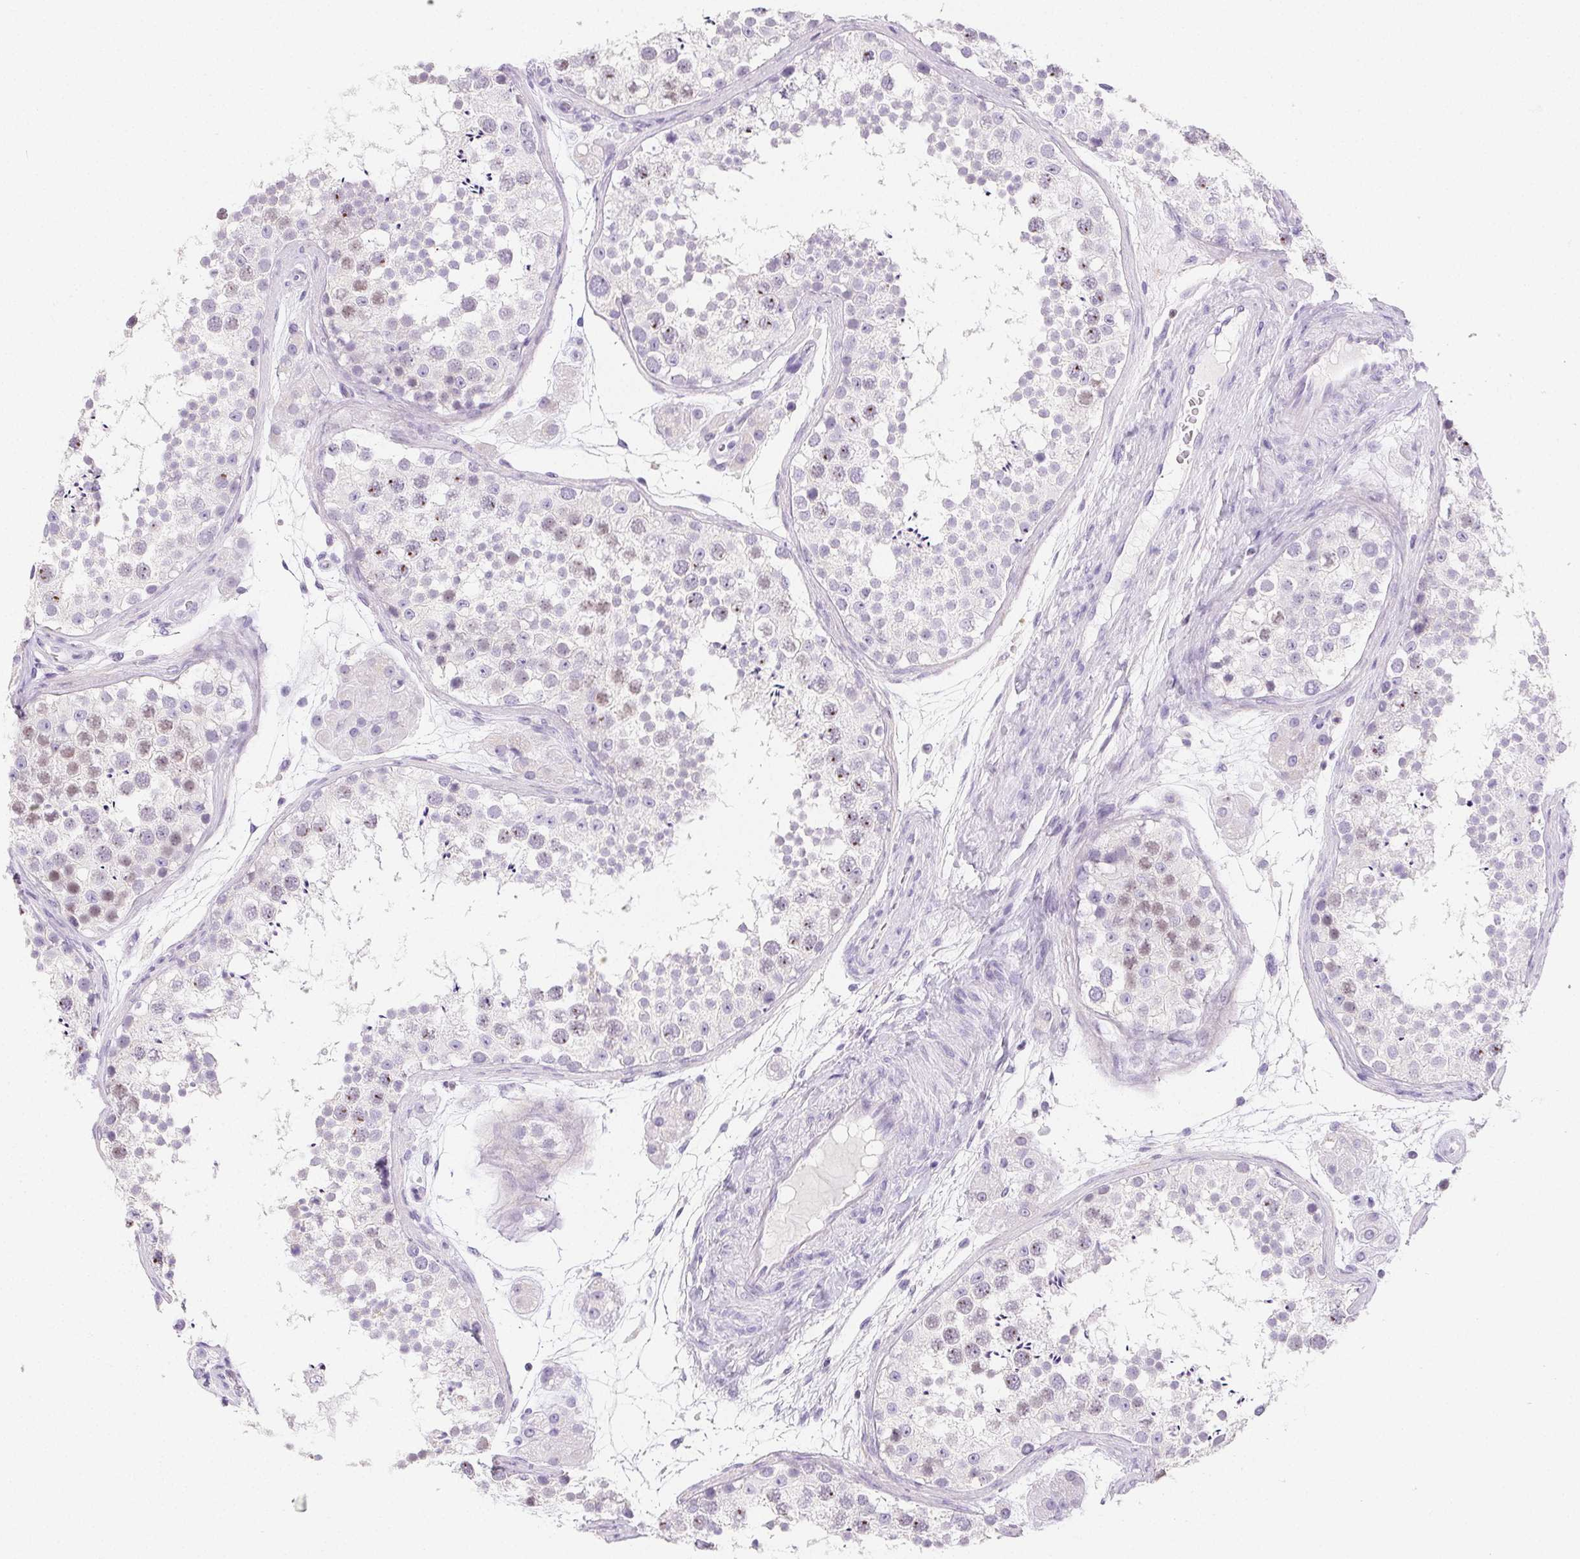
{"staining": {"intensity": "moderate", "quantity": "<25%", "location": "cytoplasmic/membranous,nuclear"}, "tissue": "testis", "cell_type": "Cells in seminiferous ducts", "image_type": "normal", "snomed": [{"axis": "morphology", "description": "Normal tissue, NOS"}, {"axis": "topography", "description": "Testis"}], "caption": "Moderate cytoplasmic/membranous,nuclear staining is appreciated in about <25% of cells in seminiferous ducts in benign testis. (brown staining indicates protein expression, while blue staining denotes nuclei).", "gene": "BEND2", "patient": {"sex": "male", "age": 41}}